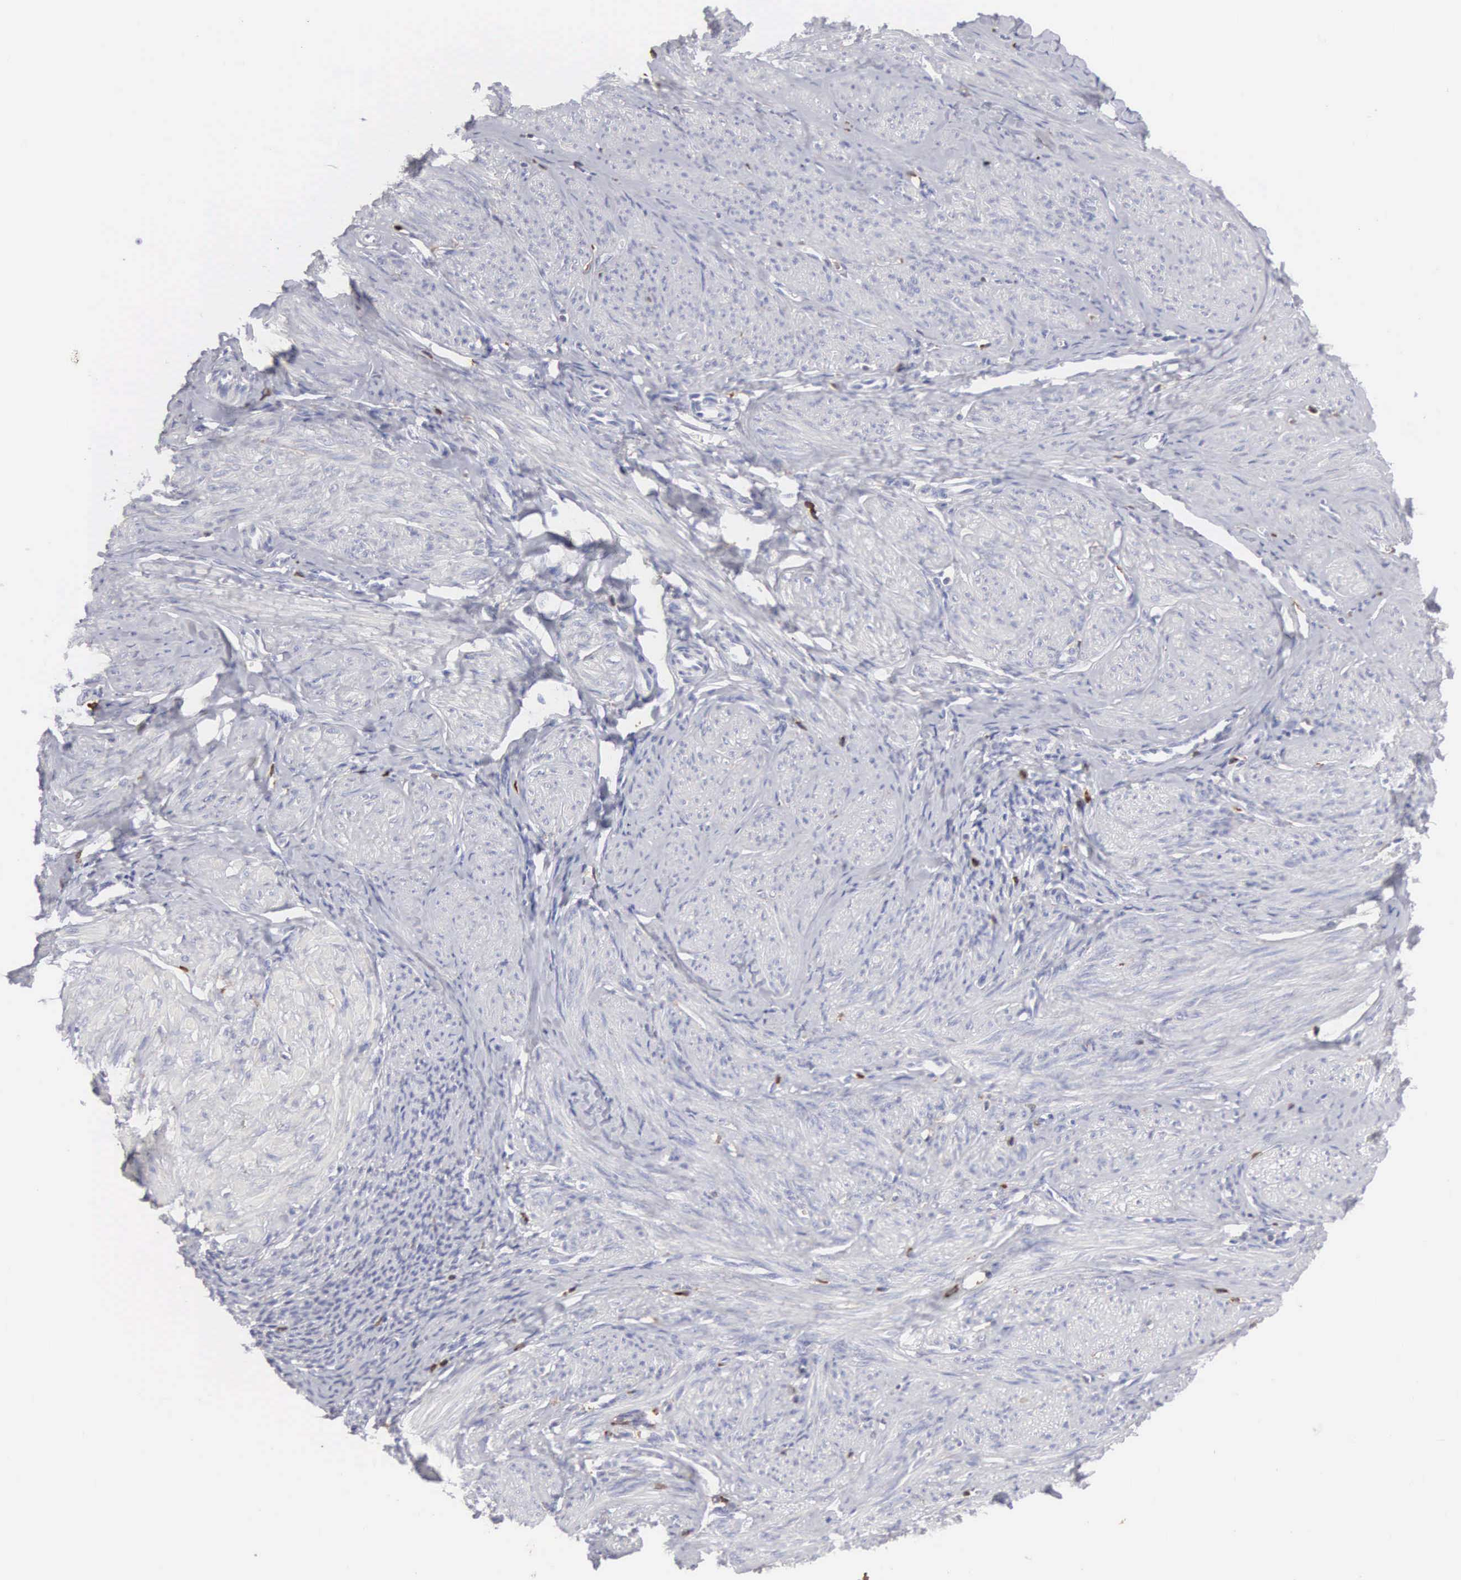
{"staining": {"intensity": "negative", "quantity": "none", "location": "none"}, "tissue": "smooth muscle", "cell_type": "Smooth muscle cells", "image_type": "normal", "snomed": [{"axis": "morphology", "description": "Normal tissue, NOS"}, {"axis": "topography", "description": "Uterus"}], "caption": "Smooth muscle cells are negative for brown protein staining in benign smooth muscle. Brightfield microscopy of immunohistochemistry (IHC) stained with DAB (3,3'-diaminobenzidine) (brown) and hematoxylin (blue), captured at high magnification.", "gene": "ENSG00000285304", "patient": {"sex": "female", "age": 45}}